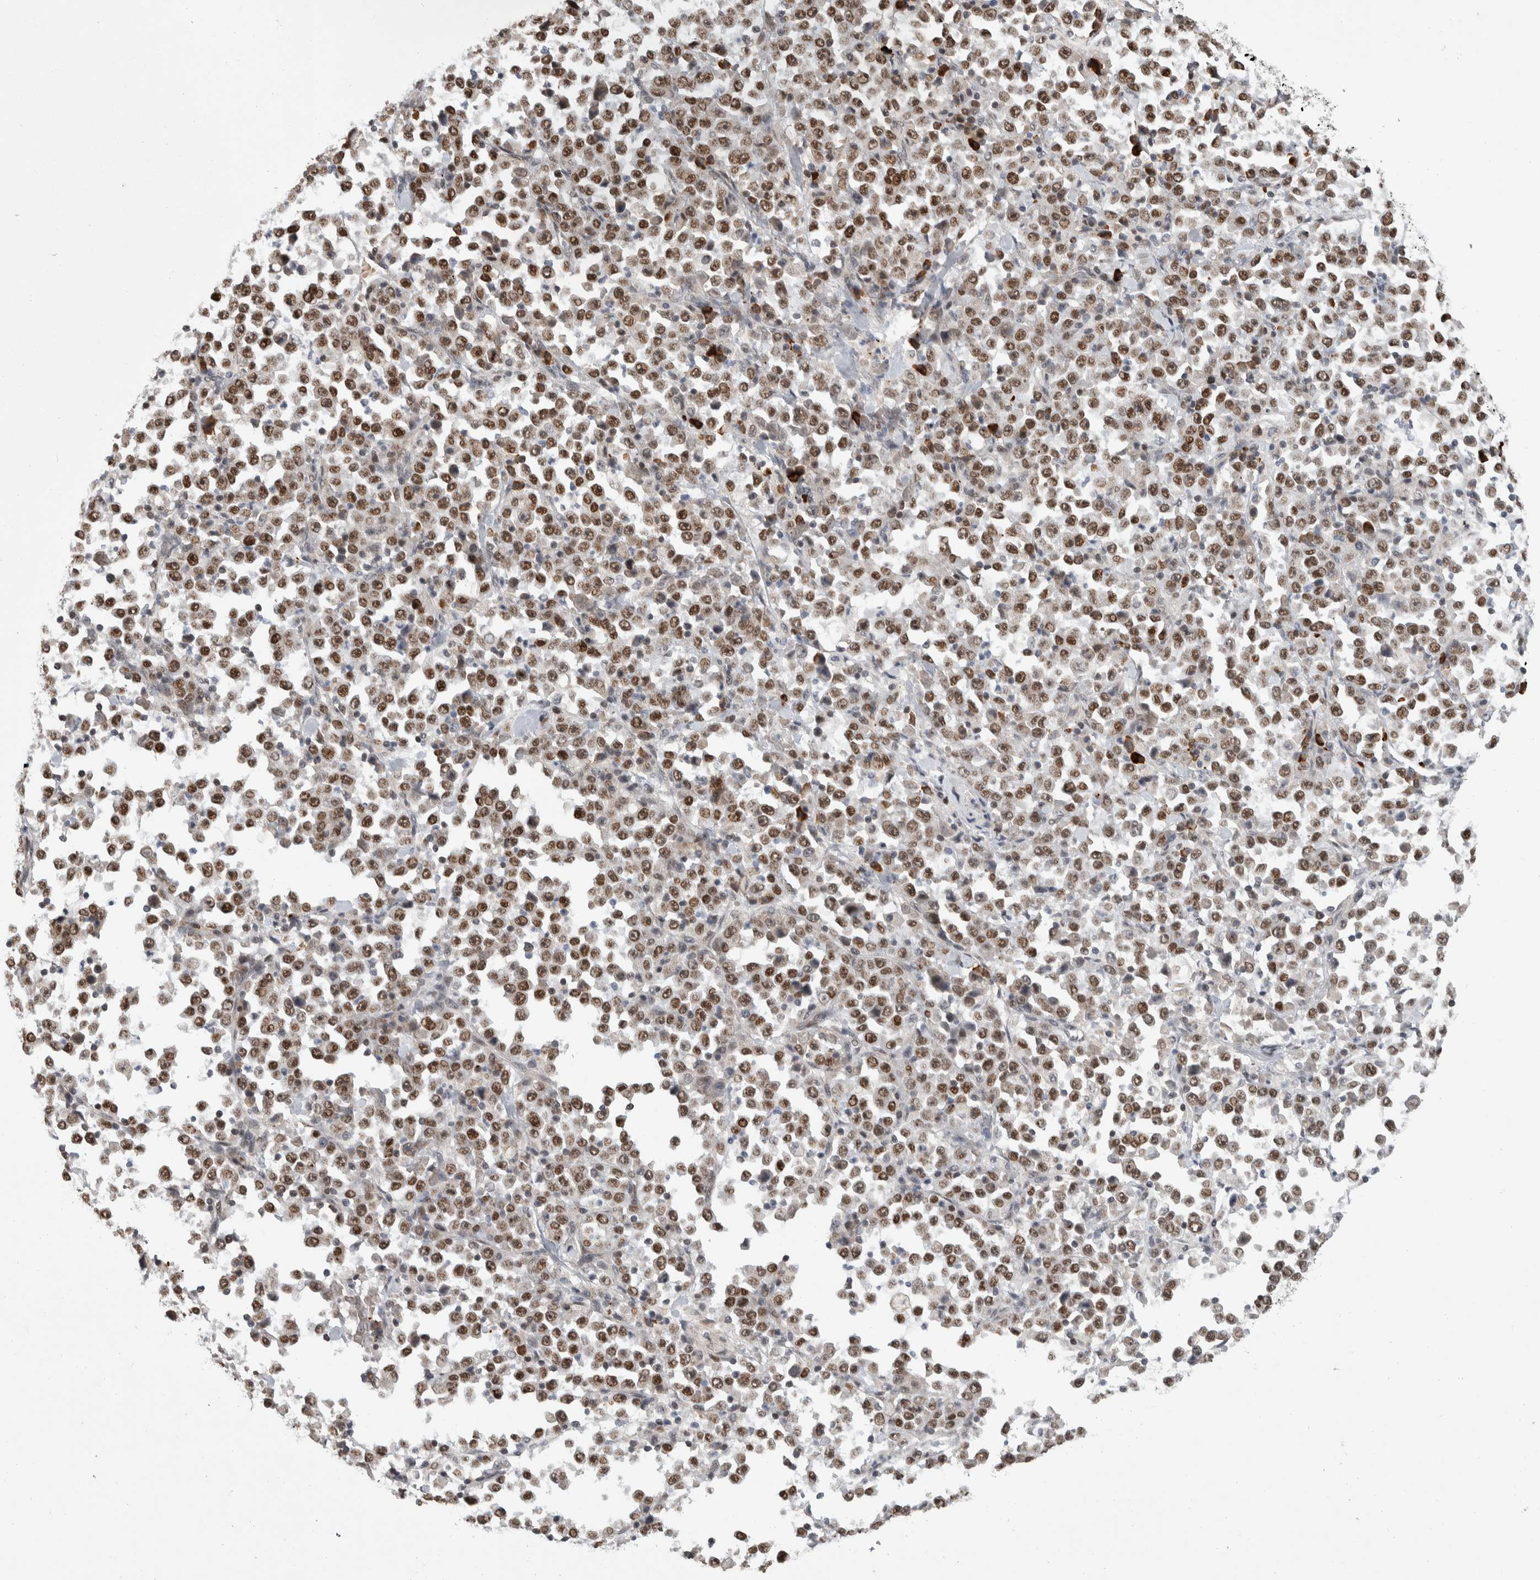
{"staining": {"intensity": "moderate", "quantity": ">75%", "location": "nuclear"}, "tissue": "stomach cancer", "cell_type": "Tumor cells", "image_type": "cancer", "snomed": [{"axis": "morphology", "description": "Normal tissue, NOS"}, {"axis": "morphology", "description": "Adenocarcinoma, NOS"}, {"axis": "topography", "description": "Stomach, upper"}, {"axis": "topography", "description": "Stomach"}], "caption": "Approximately >75% of tumor cells in stomach cancer (adenocarcinoma) demonstrate moderate nuclear protein staining as visualized by brown immunohistochemical staining.", "gene": "ZNF592", "patient": {"sex": "male", "age": 59}}